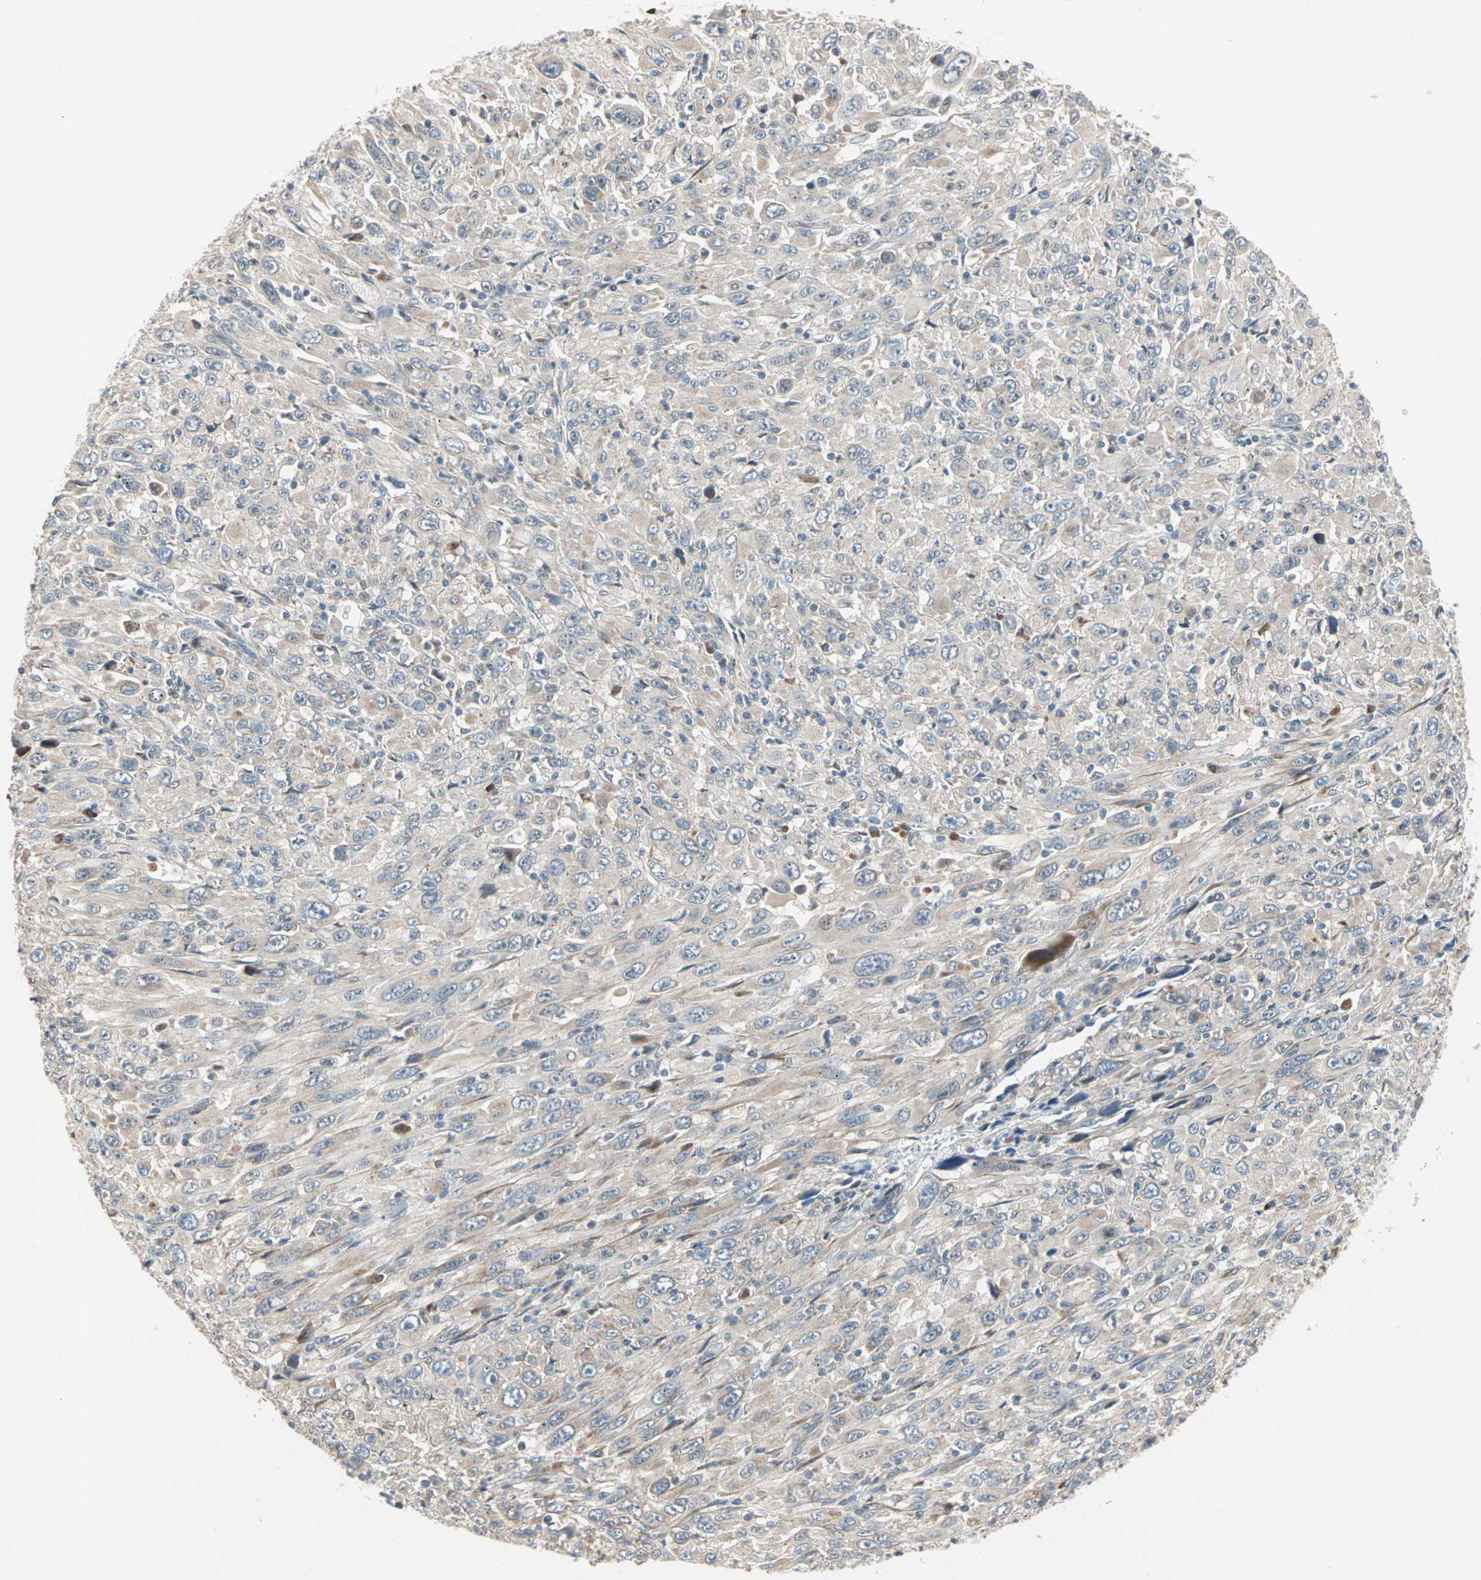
{"staining": {"intensity": "weak", "quantity": "<25%", "location": "cytoplasmic/membranous"}, "tissue": "melanoma", "cell_type": "Tumor cells", "image_type": "cancer", "snomed": [{"axis": "morphology", "description": "Malignant melanoma, Metastatic site"}, {"axis": "topography", "description": "Skin"}], "caption": "Histopathology image shows no significant protein staining in tumor cells of melanoma. (Immunohistochemistry (ihc), brightfield microscopy, high magnification).", "gene": "SAR1A", "patient": {"sex": "female", "age": 56}}